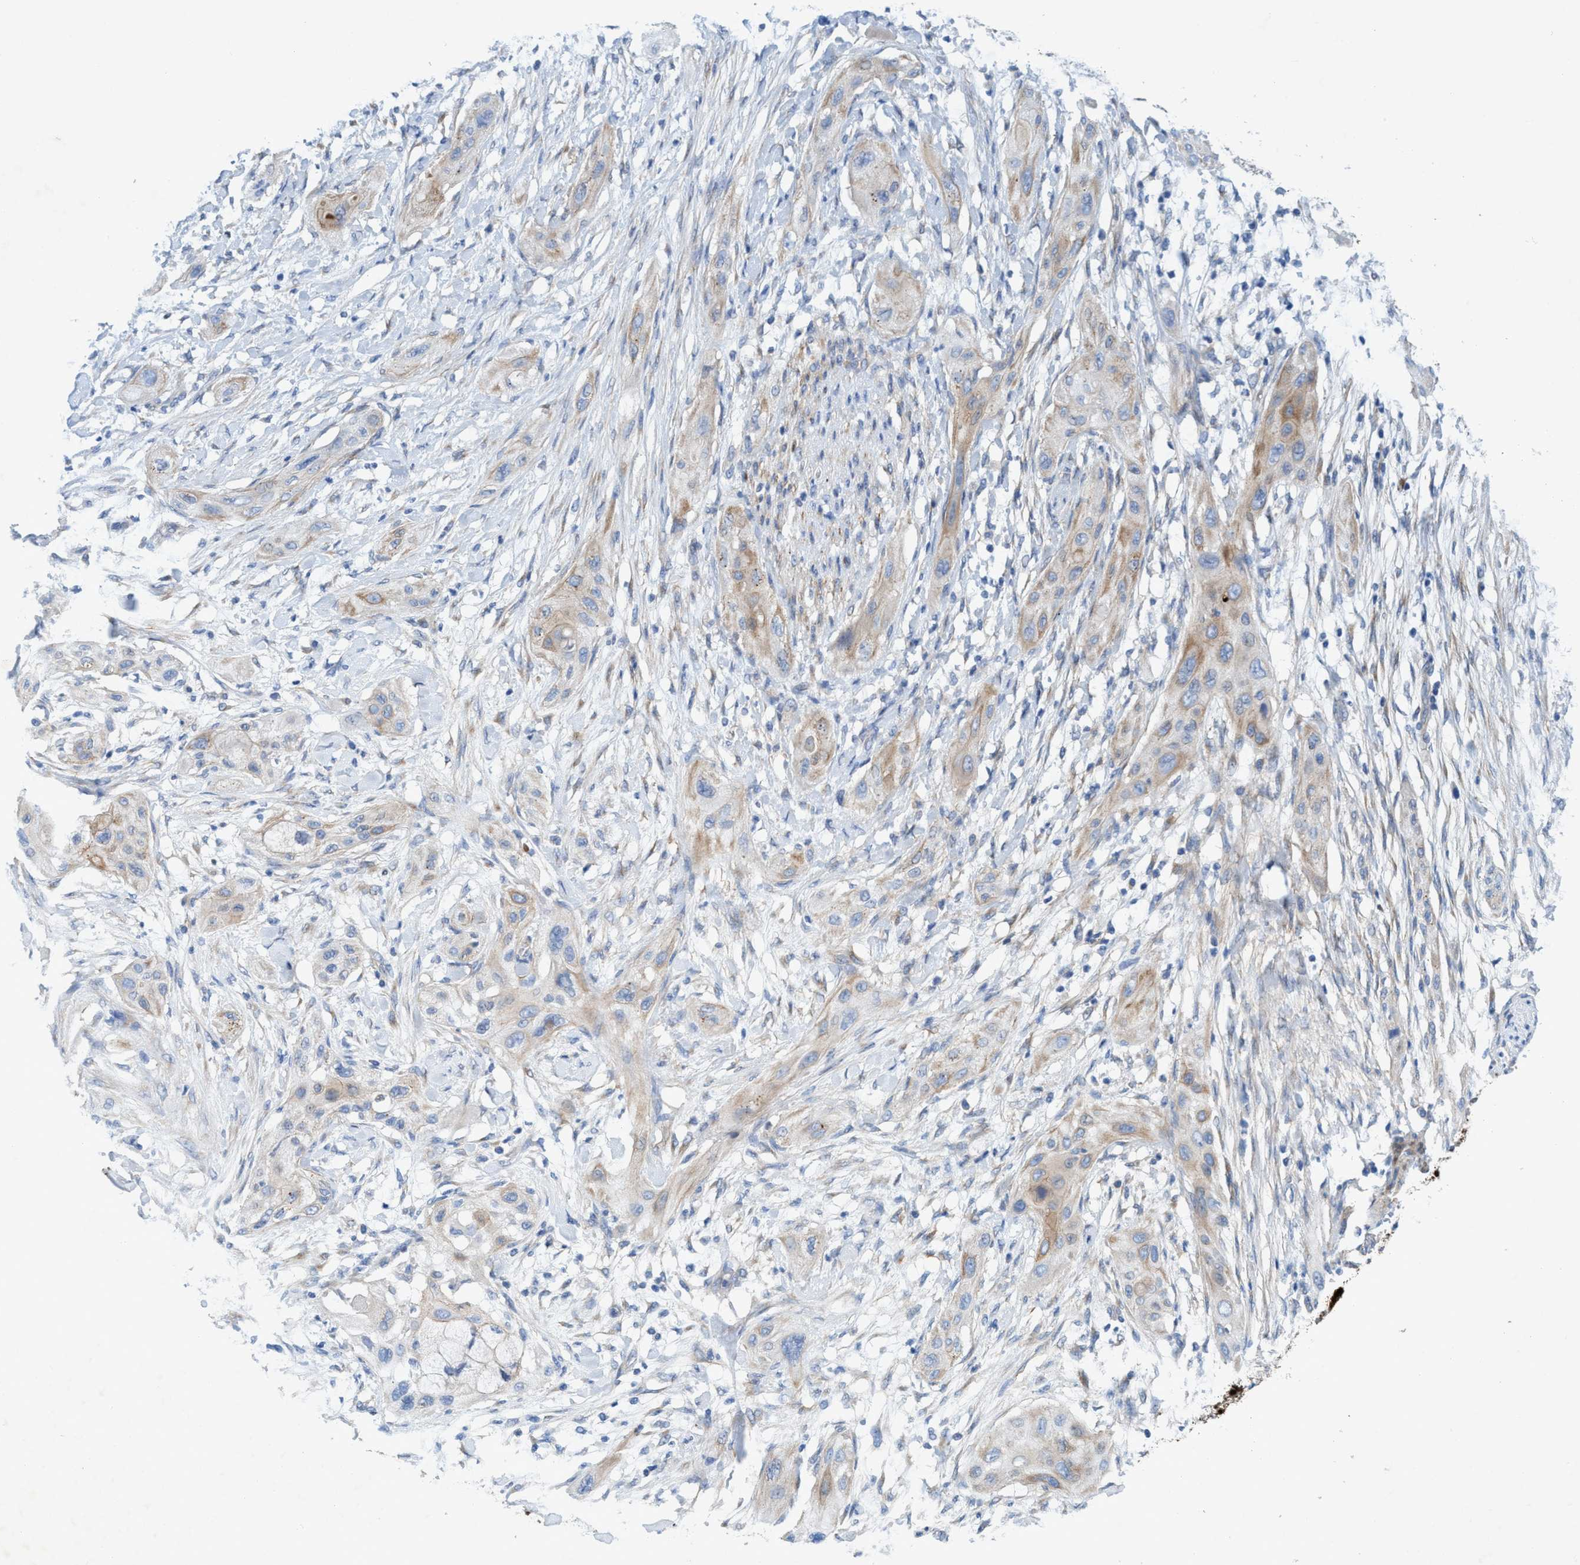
{"staining": {"intensity": "weak", "quantity": "25%-75%", "location": "cytoplasmic/membranous"}, "tissue": "lung cancer", "cell_type": "Tumor cells", "image_type": "cancer", "snomed": [{"axis": "morphology", "description": "Squamous cell carcinoma, NOS"}, {"axis": "topography", "description": "Lung"}], "caption": "This is a histology image of immunohistochemistry (IHC) staining of lung cancer (squamous cell carcinoma), which shows weak expression in the cytoplasmic/membranous of tumor cells.", "gene": "GULP1", "patient": {"sex": "female", "age": 47}}